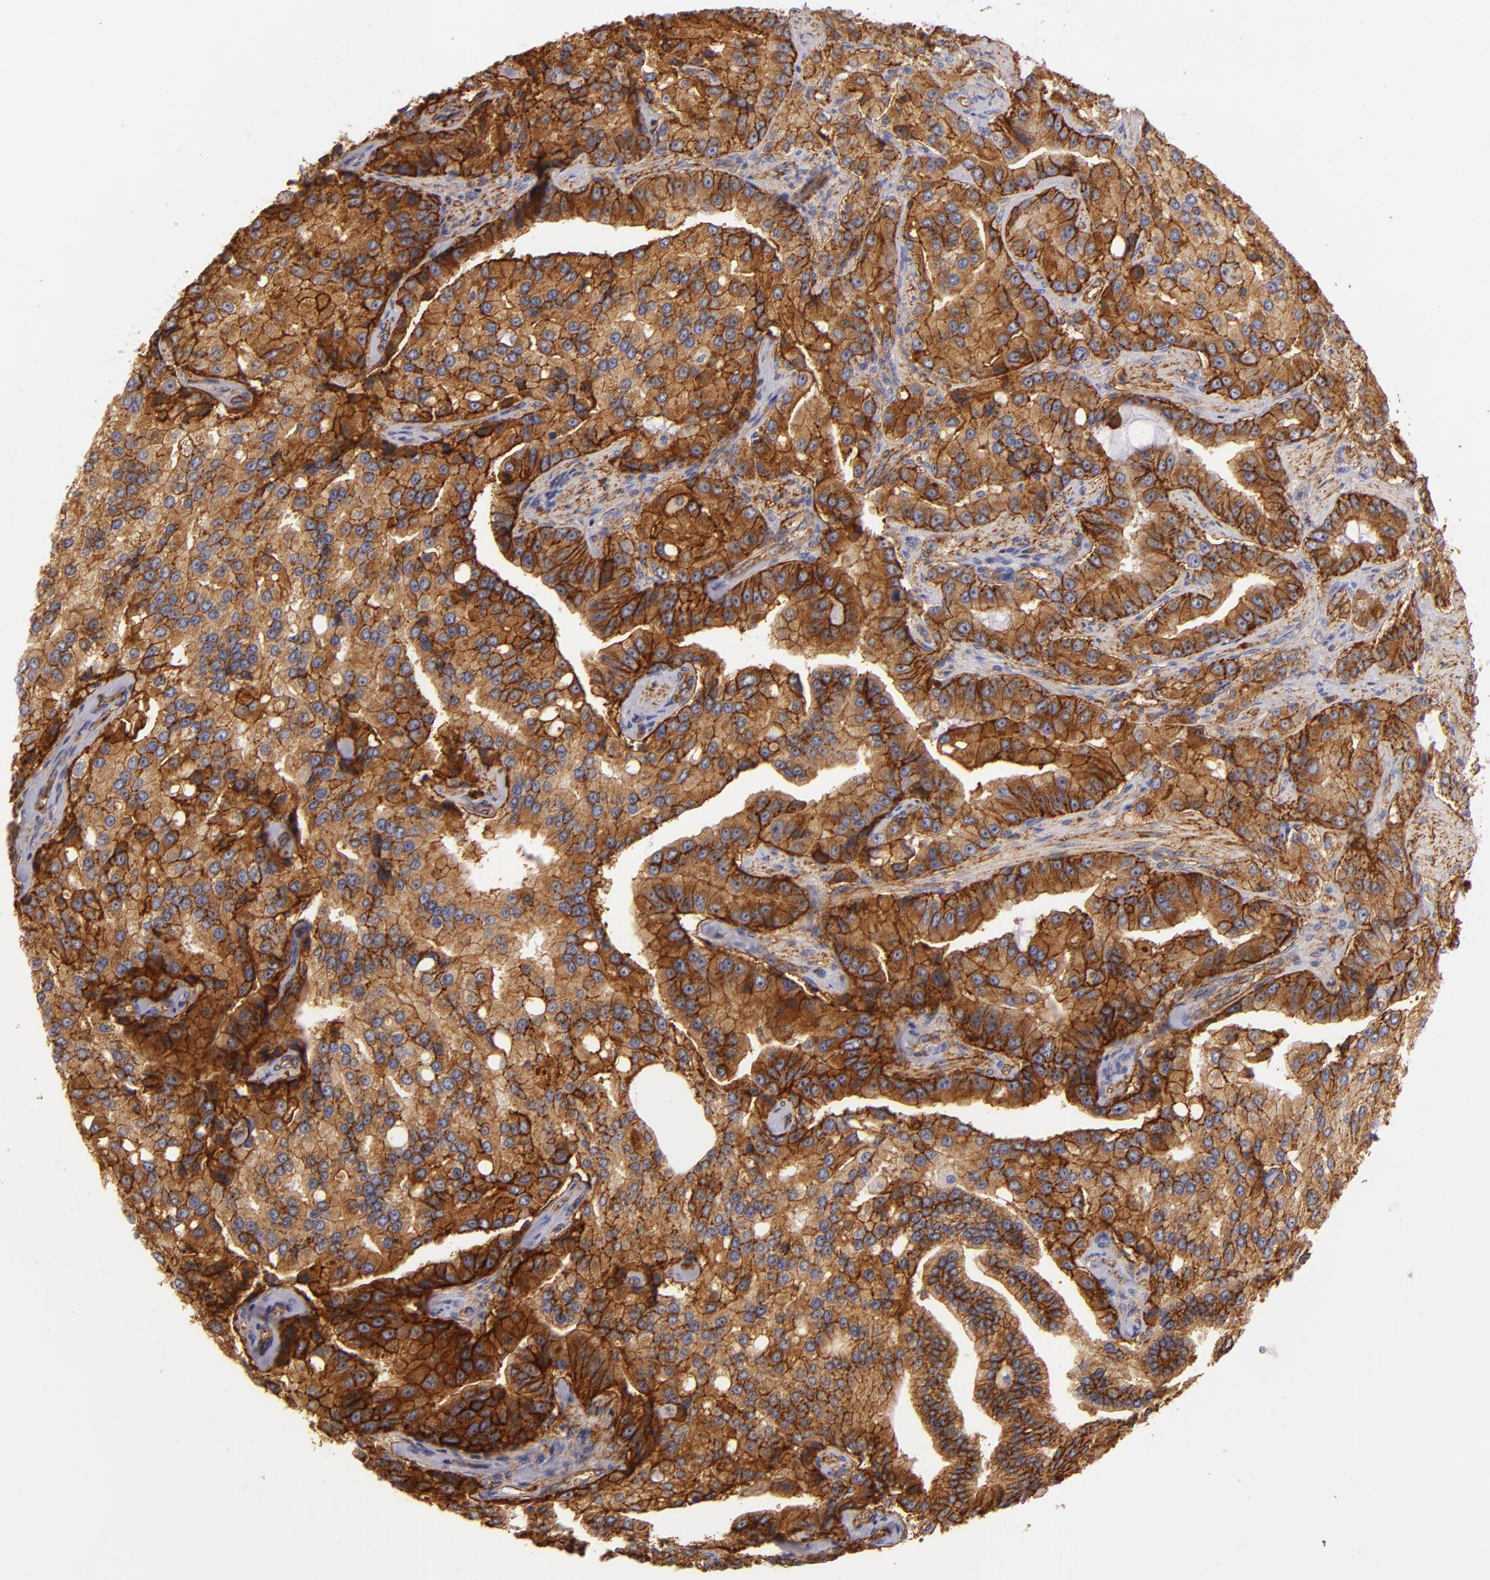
{"staining": {"intensity": "strong", "quantity": ">75%", "location": "cytoplasmic/membranous"}, "tissue": "prostate cancer", "cell_type": "Tumor cells", "image_type": "cancer", "snomed": [{"axis": "morphology", "description": "Adenocarcinoma, Medium grade"}, {"axis": "topography", "description": "Prostate"}], "caption": "Immunohistochemical staining of human prostate adenocarcinoma (medium-grade) displays high levels of strong cytoplasmic/membranous protein staining in about >75% of tumor cells. The staining is performed using DAB (3,3'-diaminobenzidine) brown chromogen to label protein expression. The nuclei are counter-stained blue using hematoxylin.", "gene": "CD151", "patient": {"sex": "male", "age": 72}}